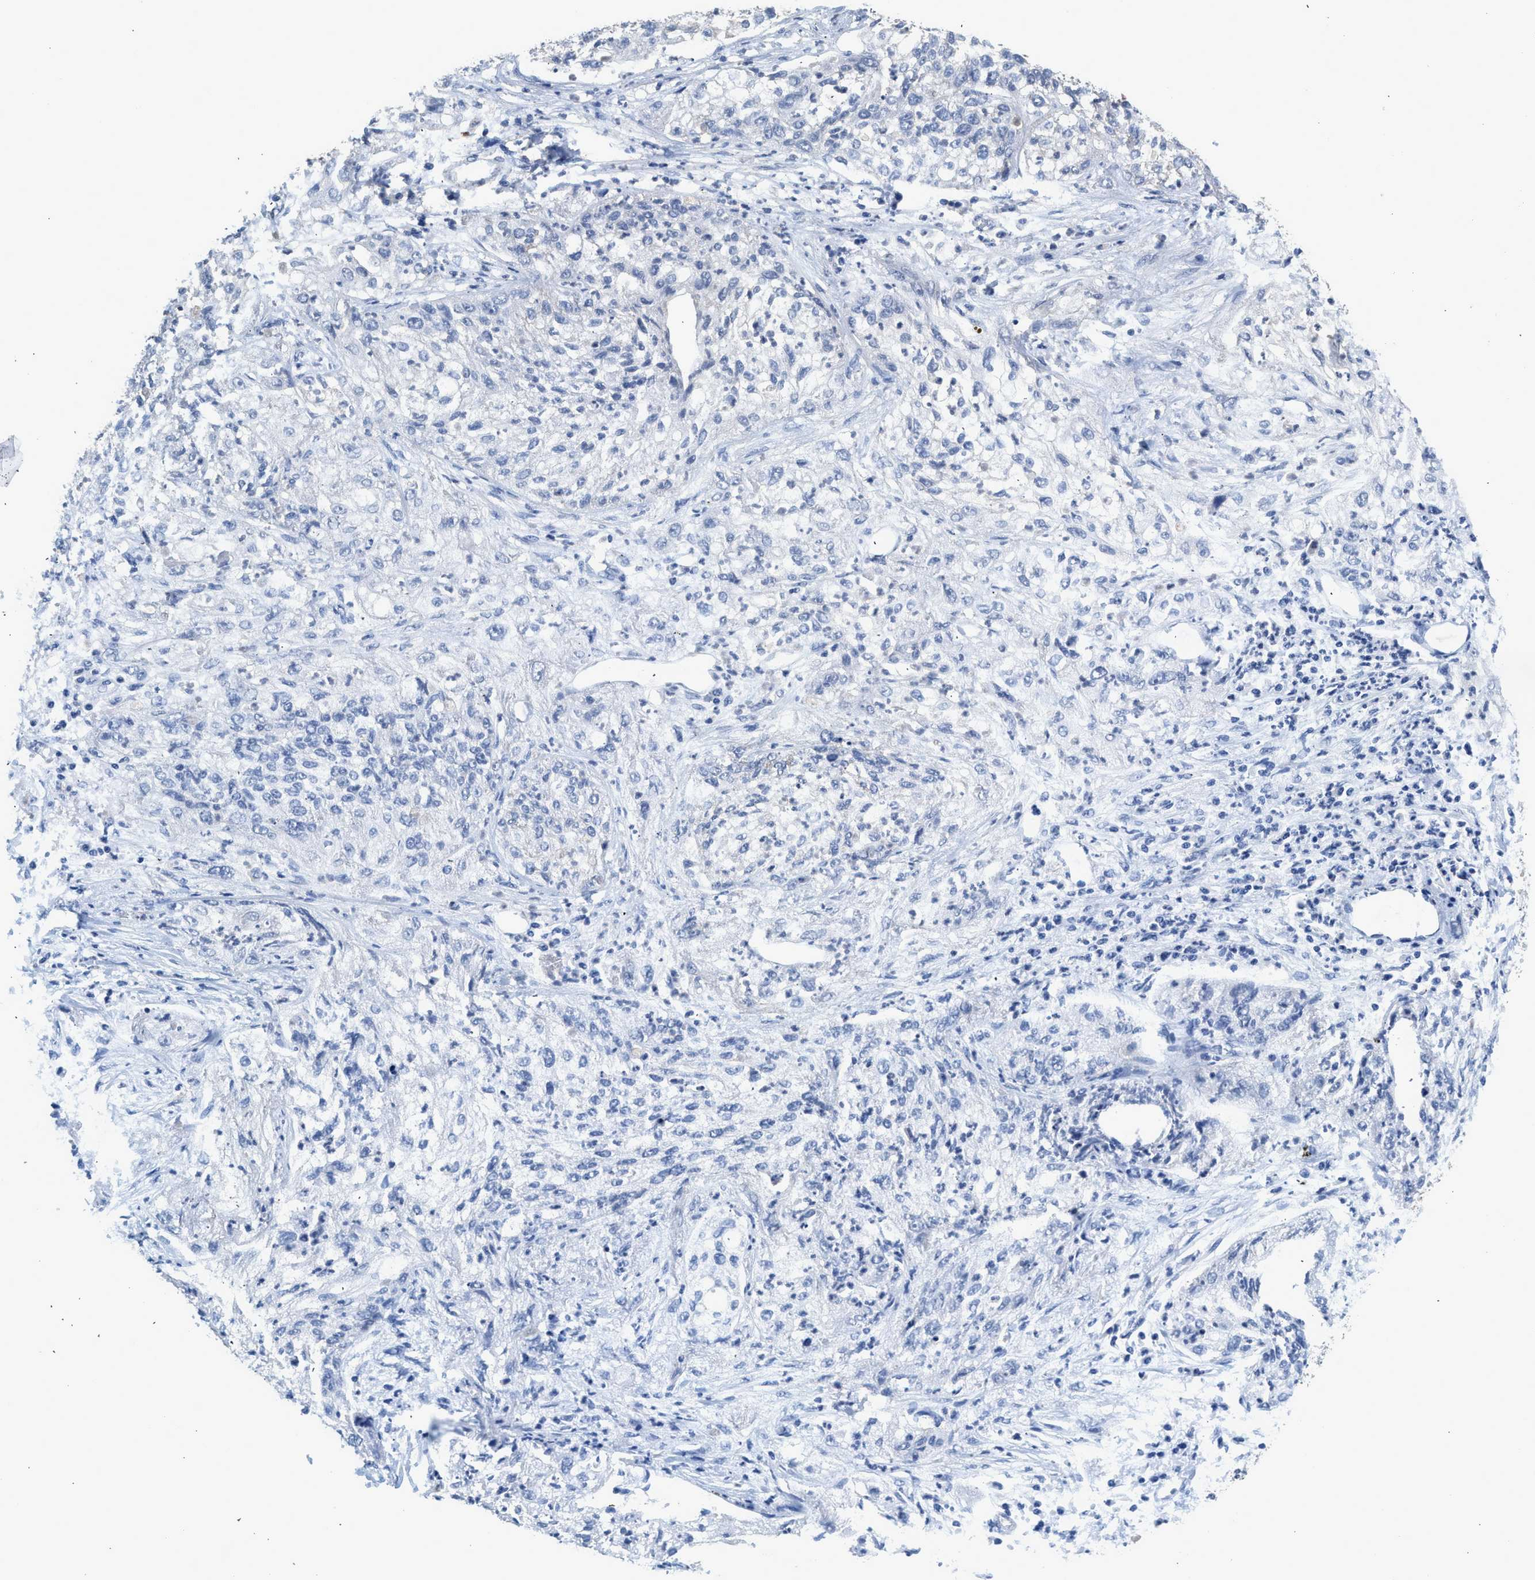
{"staining": {"intensity": "negative", "quantity": "none", "location": "none"}, "tissue": "lung cancer", "cell_type": "Tumor cells", "image_type": "cancer", "snomed": [{"axis": "morphology", "description": "Inflammation, NOS"}, {"axis": "morphology", "description": "Squamous cell carcinoma, NOS"}, {"axis": "topography", "description": "Lymph node"}, {"axis": "topography", "description": "Soft tissue"}, {"axis": "topography", "description": "Lung"}], "caption": "Immunohistochemical staining of human lung cancer (squamous cell carcinoma) shows no significant expression in tumor cells.", "gene": "CSF3R", "patient": {"sex": "male", "age": 66}}